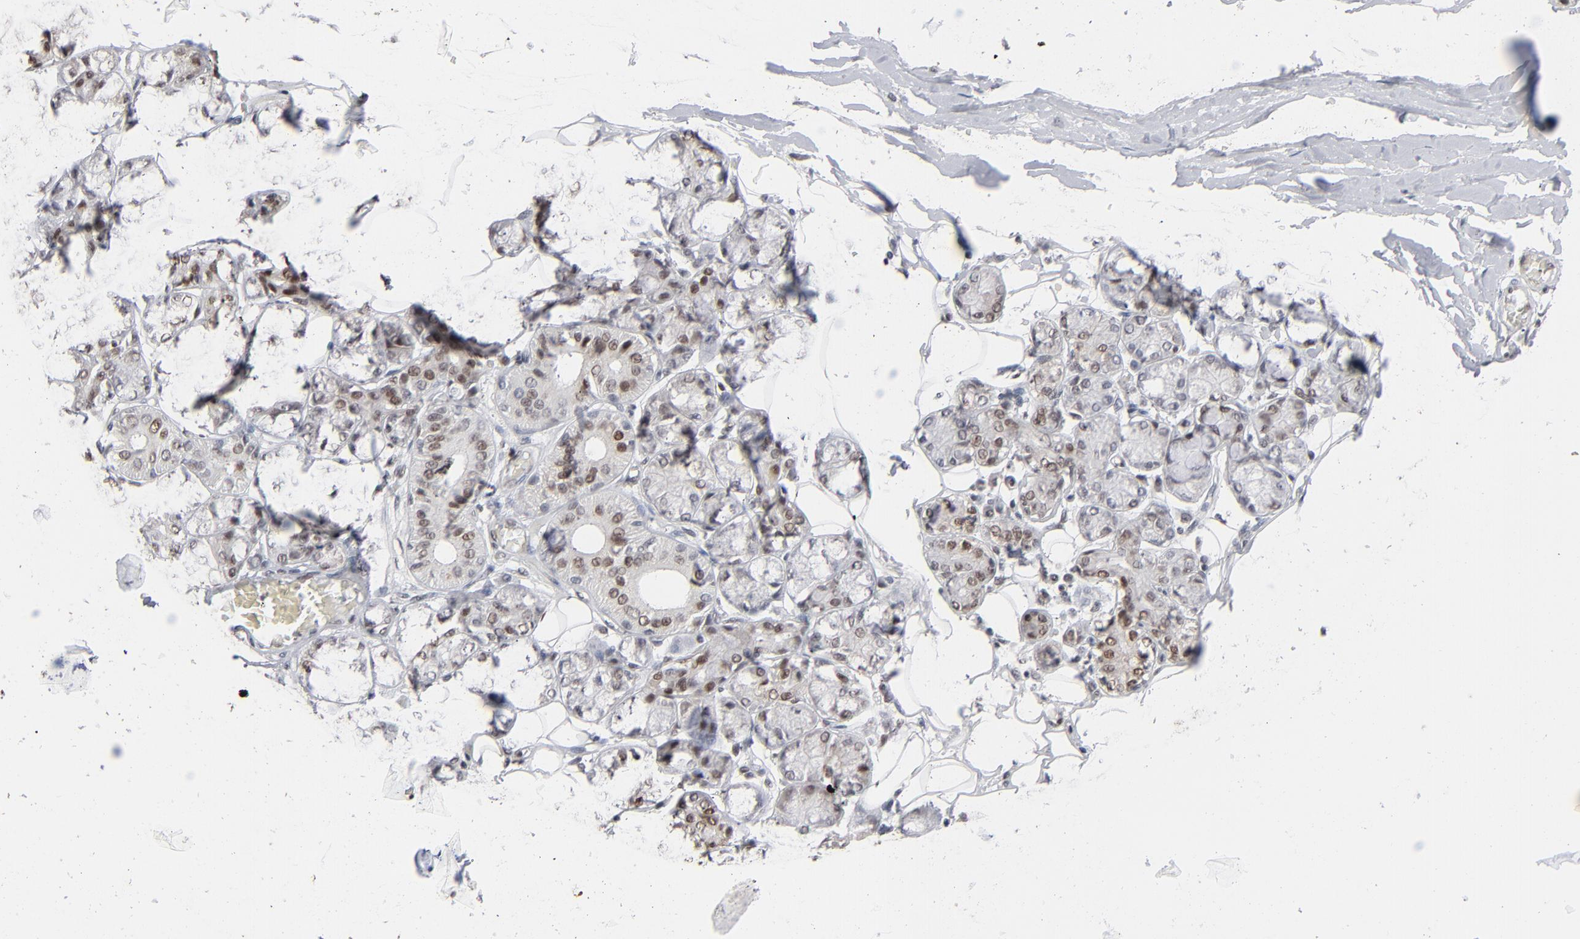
{"staining": {"intensity": "weak", "quantity": "25%-75%", "location": "nuclear"}, "tissue": "salivary gland", "cell_type": "Glandular cells", "image_type": "normal", "snomed": [{"axis": "morphology", "description": "Normal tissue, NOS"}, {"axis": "topography", "description": "Salivary gland"}], "caption": "Immunohistochemistry (DAB) staining of normal human salivary gland displays weak nuclear protein positivity in approximately 25%-75% of glandular cells. (Brightfield microscopy of DAB IHC at high magnification).", "gene": "IRF9", "patient": {"sex": "male", "age": 54}}